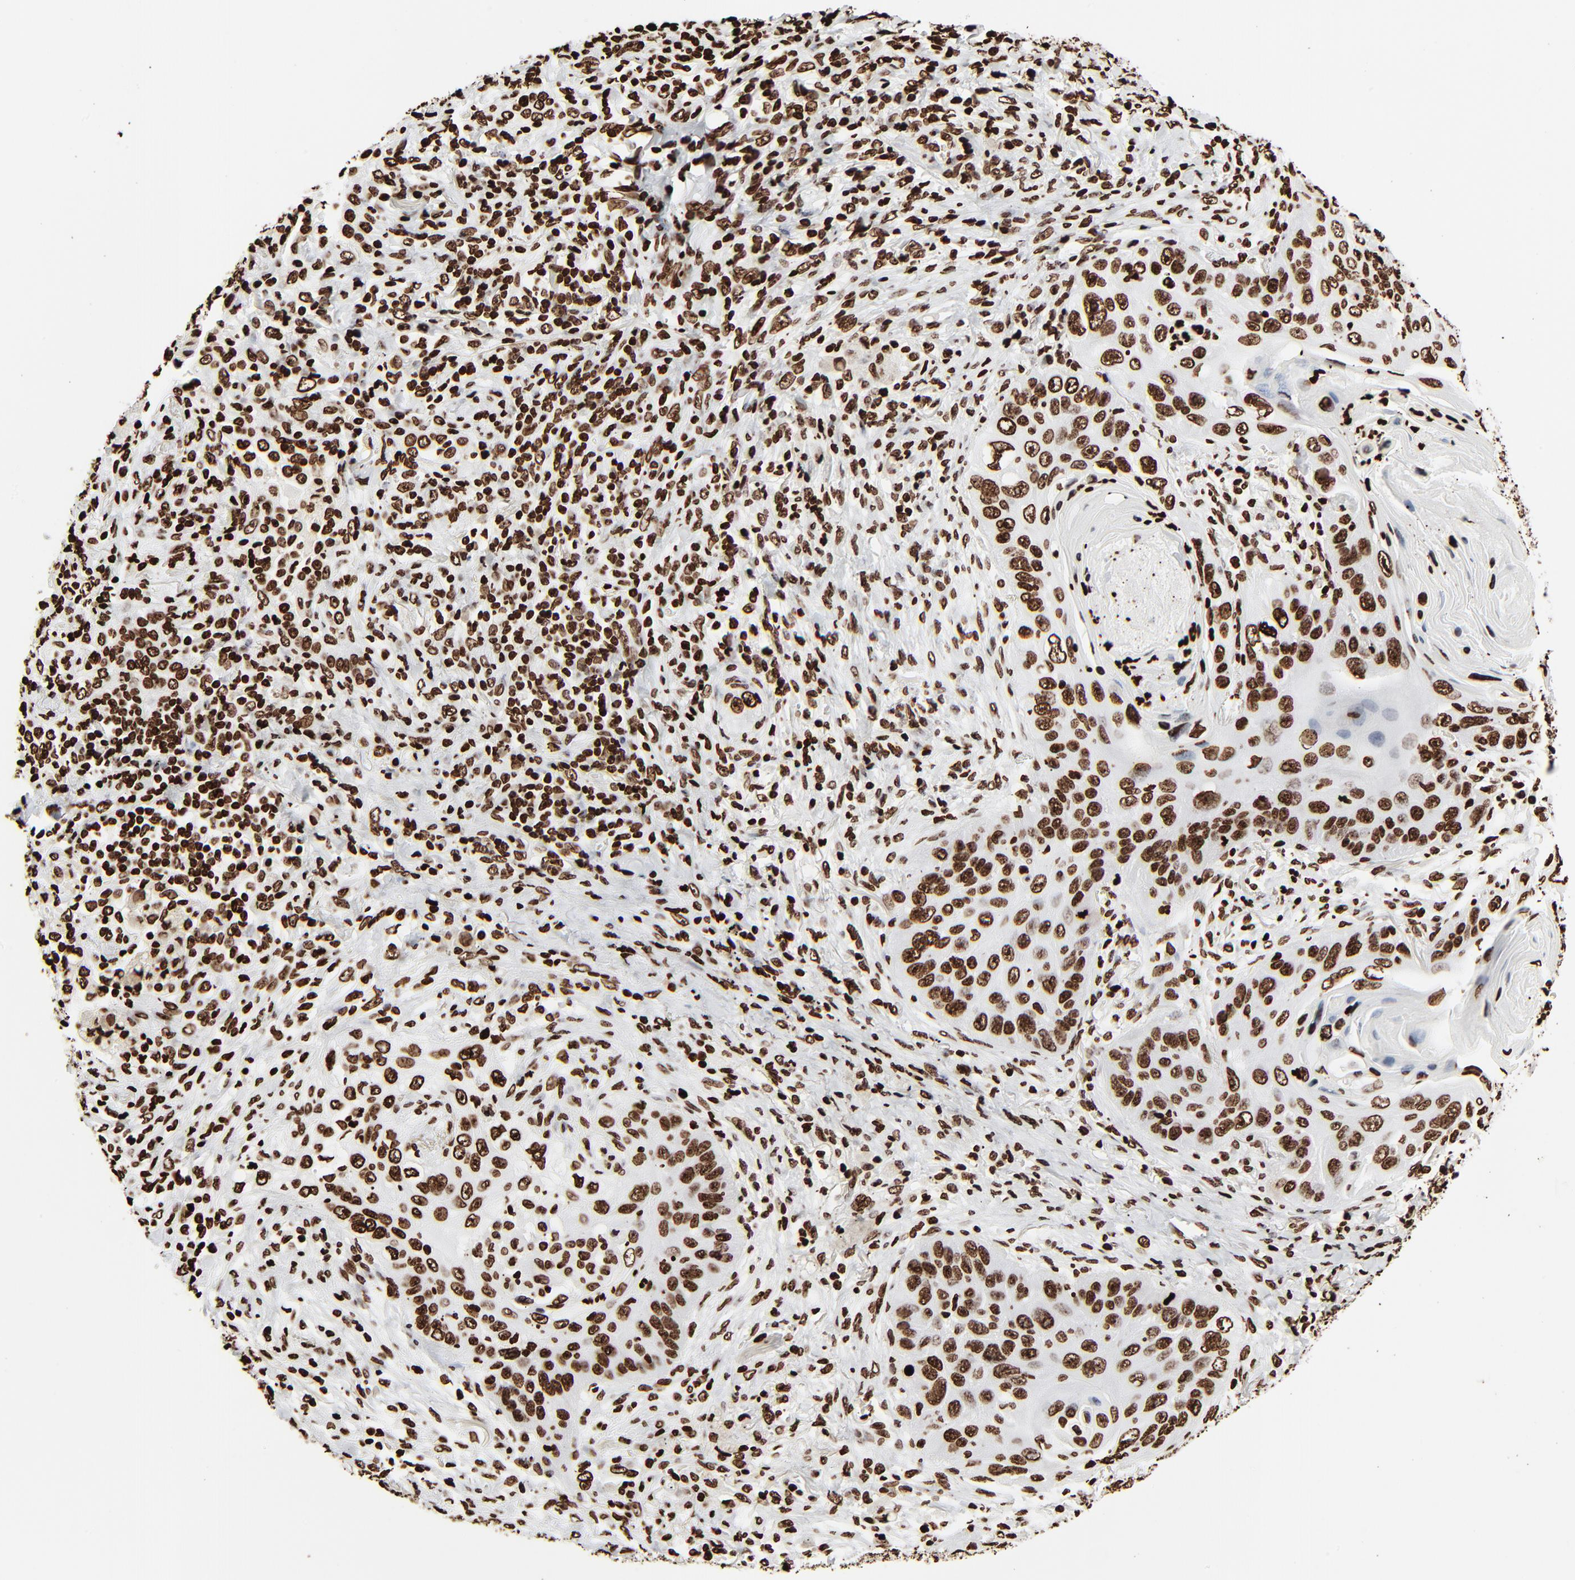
{"staining": {"intensity": "strong", "quantity": ">75%", "location": "nuclear"}, "tissue": "lung cancer", "cell_type": "Tumor cells", "image_type": "cancer", "snomed": [{"axis": "morphology", "description": "Squamous cell carcinoma, NOS"}, {"axis": "topography", "description": "Lung"}], "caption": "Strong nuclear positivity is appreciated in about >75% of tumor cells in lung cancer (squamous cell carcinoma).", "gene": "H3-4", "patient": {"sex": "female", "age": 67}}